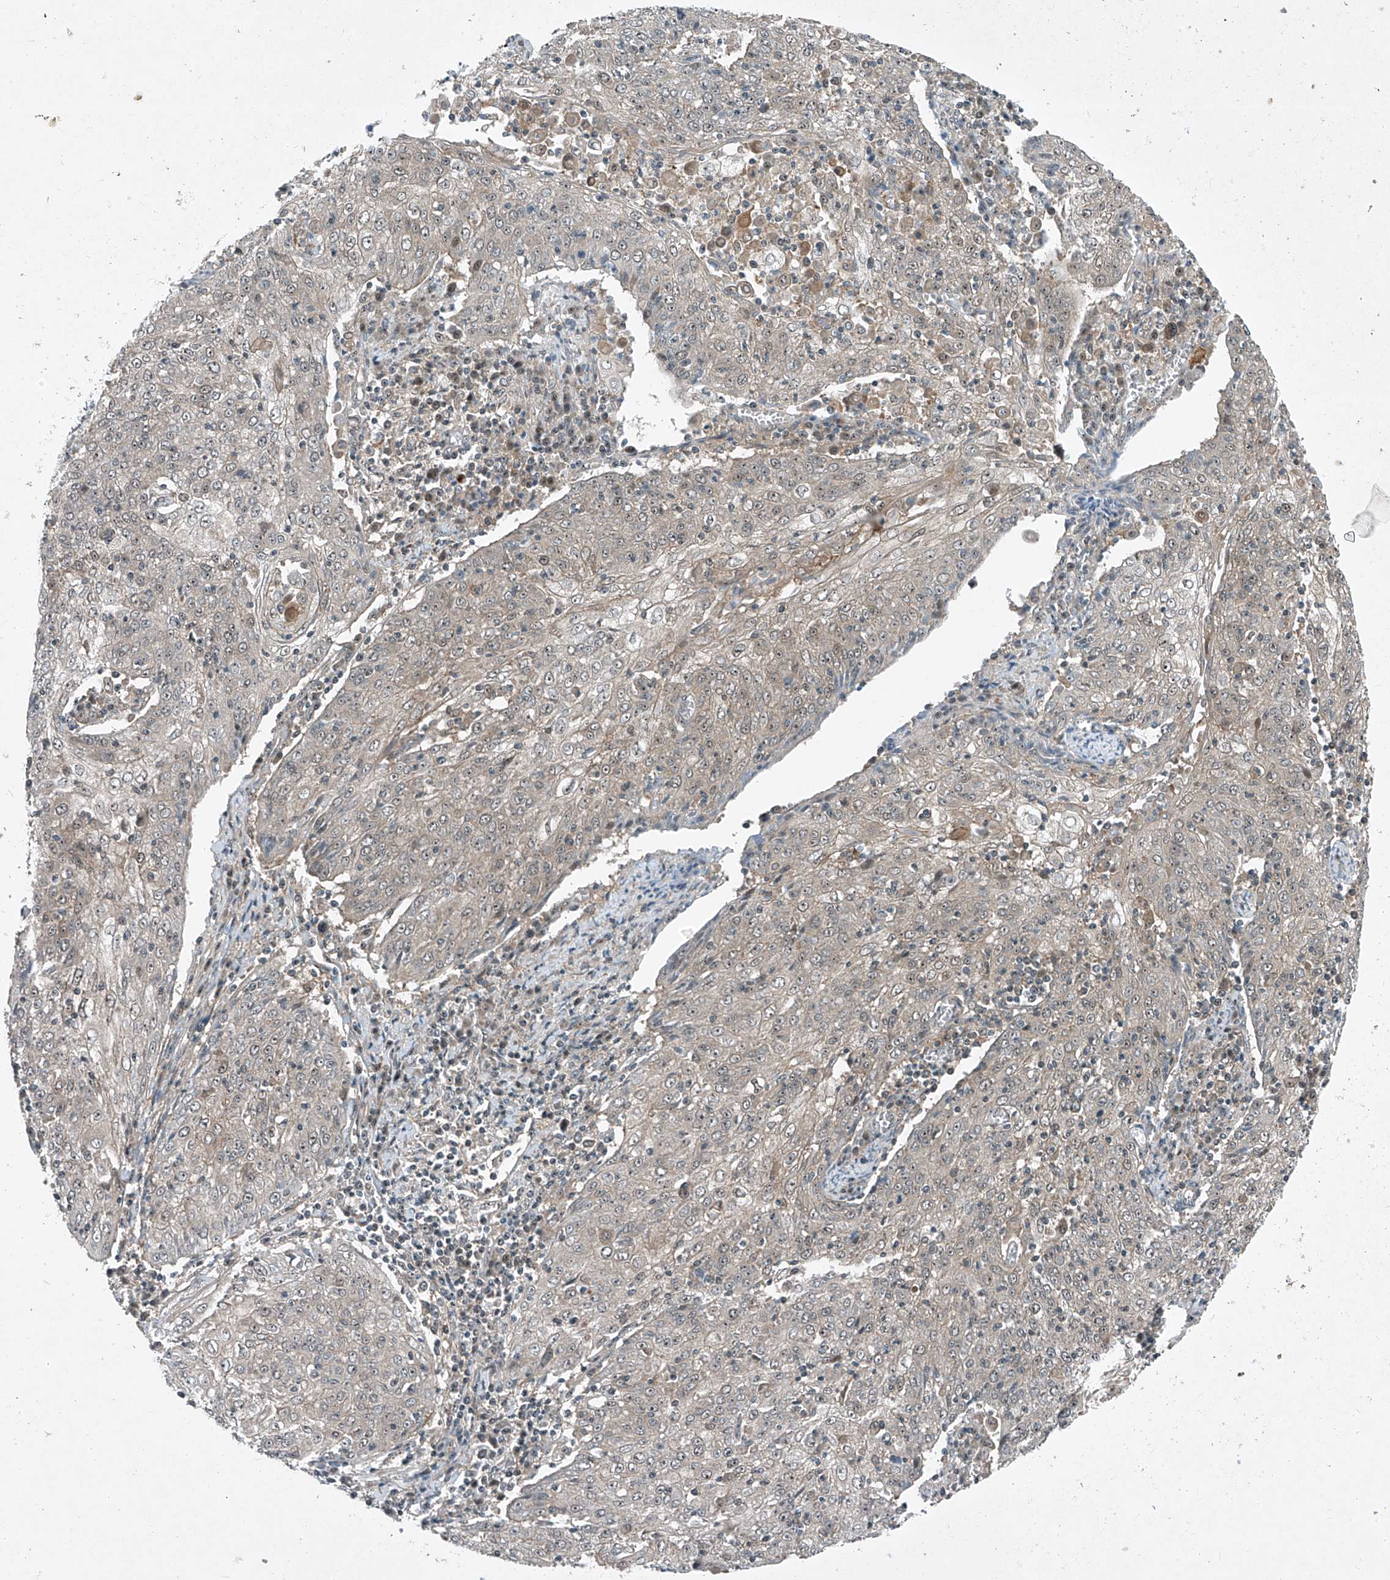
{"staining": {"intensity": "negative", "quantity": "none", "location": "none"}, "tissue": "cervical cancer", "cell_type": "Tumor cells", "image_type": "cancer", "snomed": [{"axis": "morphology", "description": "Squamous cell carcinoma, NOS"}, {"axis": "topography", "description": "Cervix"}], "caption": "An IHC micrograph of squamous cell carcinoma (cervical) is shown. There is no staining in tumor cells of squamous cell carcinoma (cervical).", "gene": "PPCS", "patient": {"sex": "female", "age": 48}}